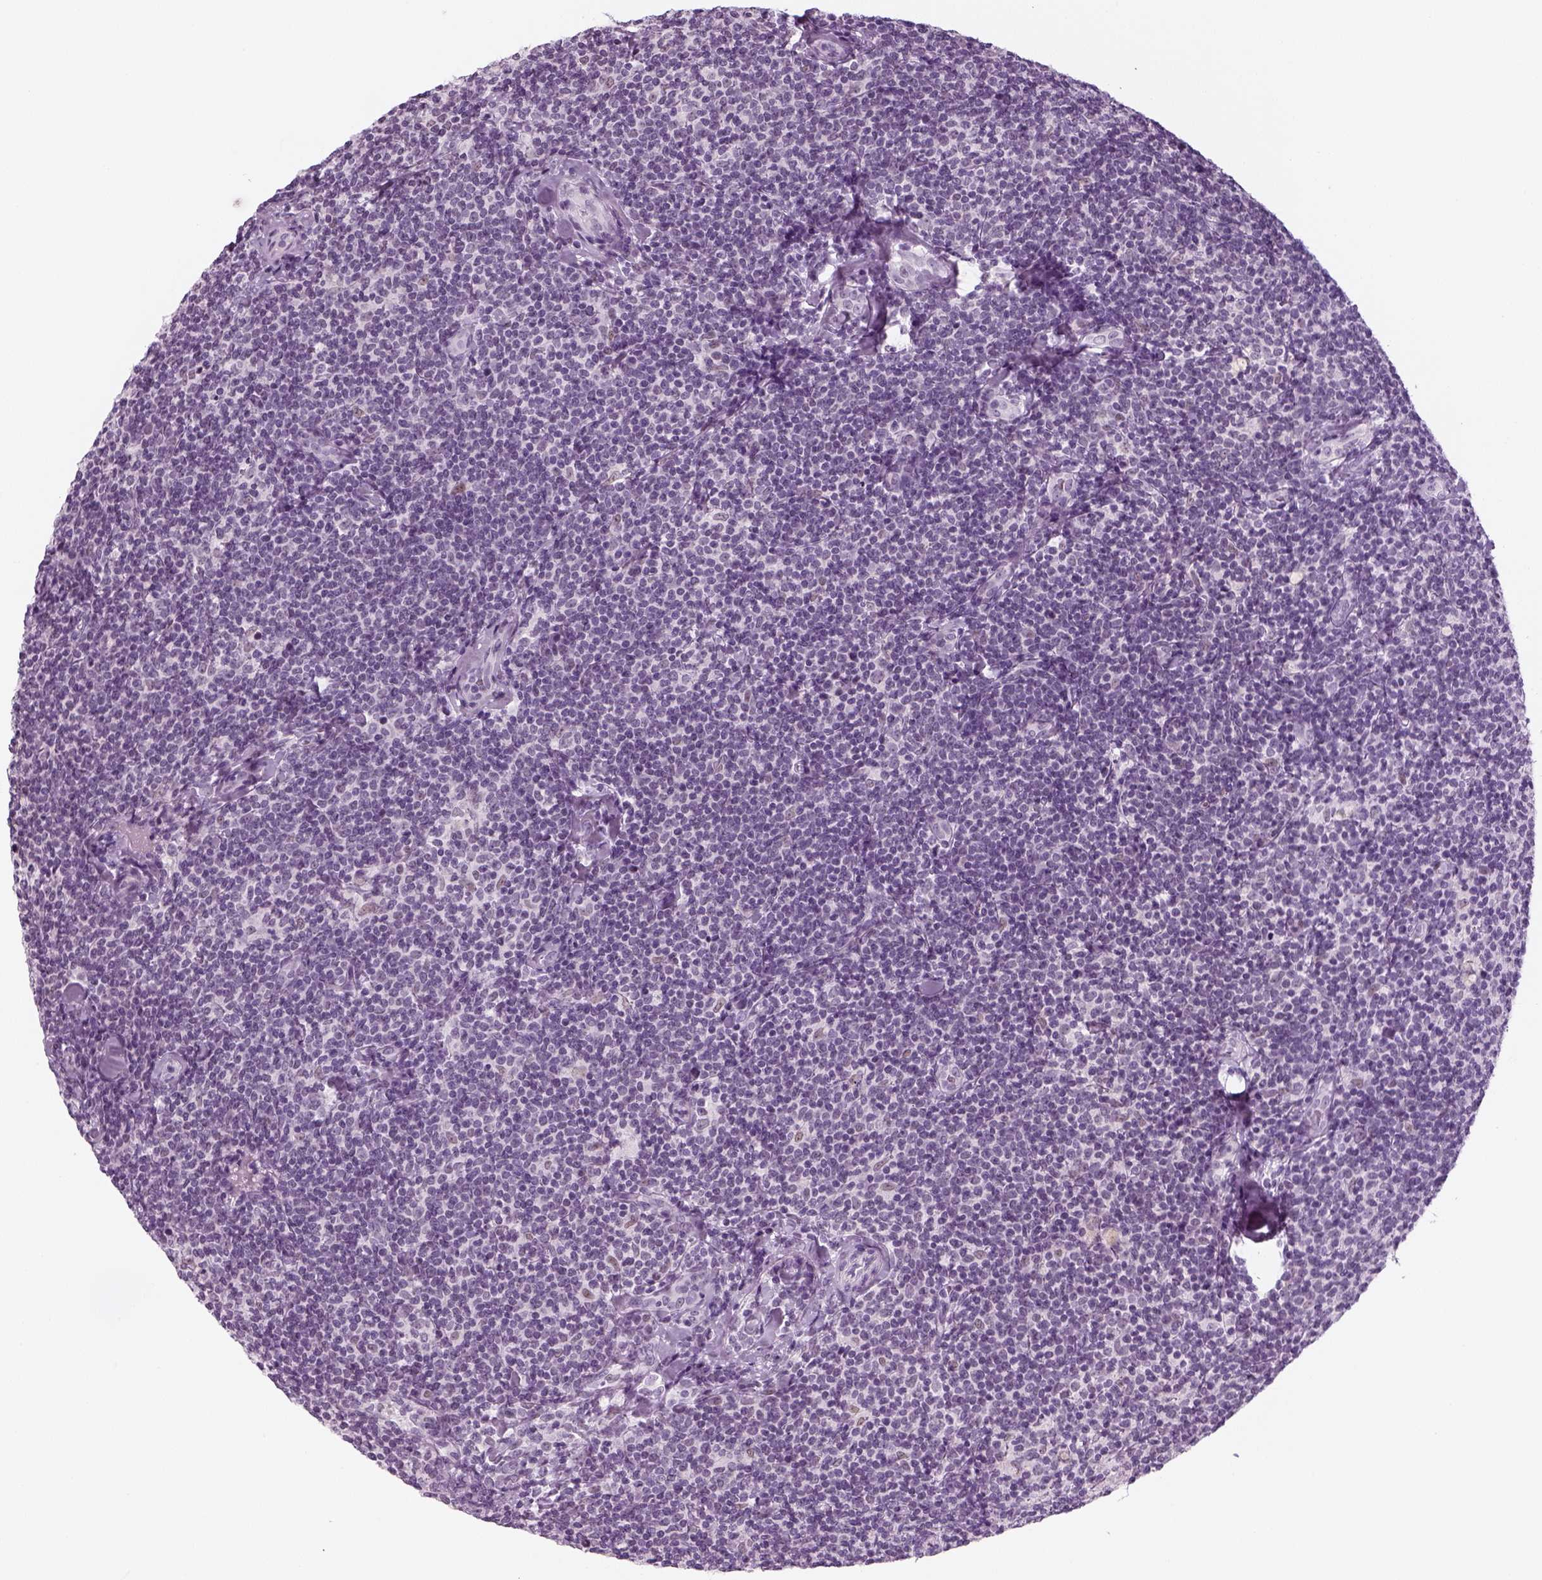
{"staining": {"intensity": "negative", "quantity": "none", "location": "none"}, "tissue": "lymphoma", "cell_type": "Tumor cells", "image_type": "cancer", "snomed": [{"axis": "morphology", "description": "Malignant lymphoma, non-Hodgkin's type, Low grade"}, {"axis": "topography", "description": "Lymph node"}], "caption": "DAB (3,3'-diaminobenzidine) immunohistochemical staining of human low-grade malignant lymphoma, non-Hodgkin's type shows no significant staining in tumor cells. (DAB (3,3'-diaminobenzidine) IHC visualized using brightfield microscopy, high magnification).", "gene": "KRT75", "patient": {"sex": "female", "age": 56}}